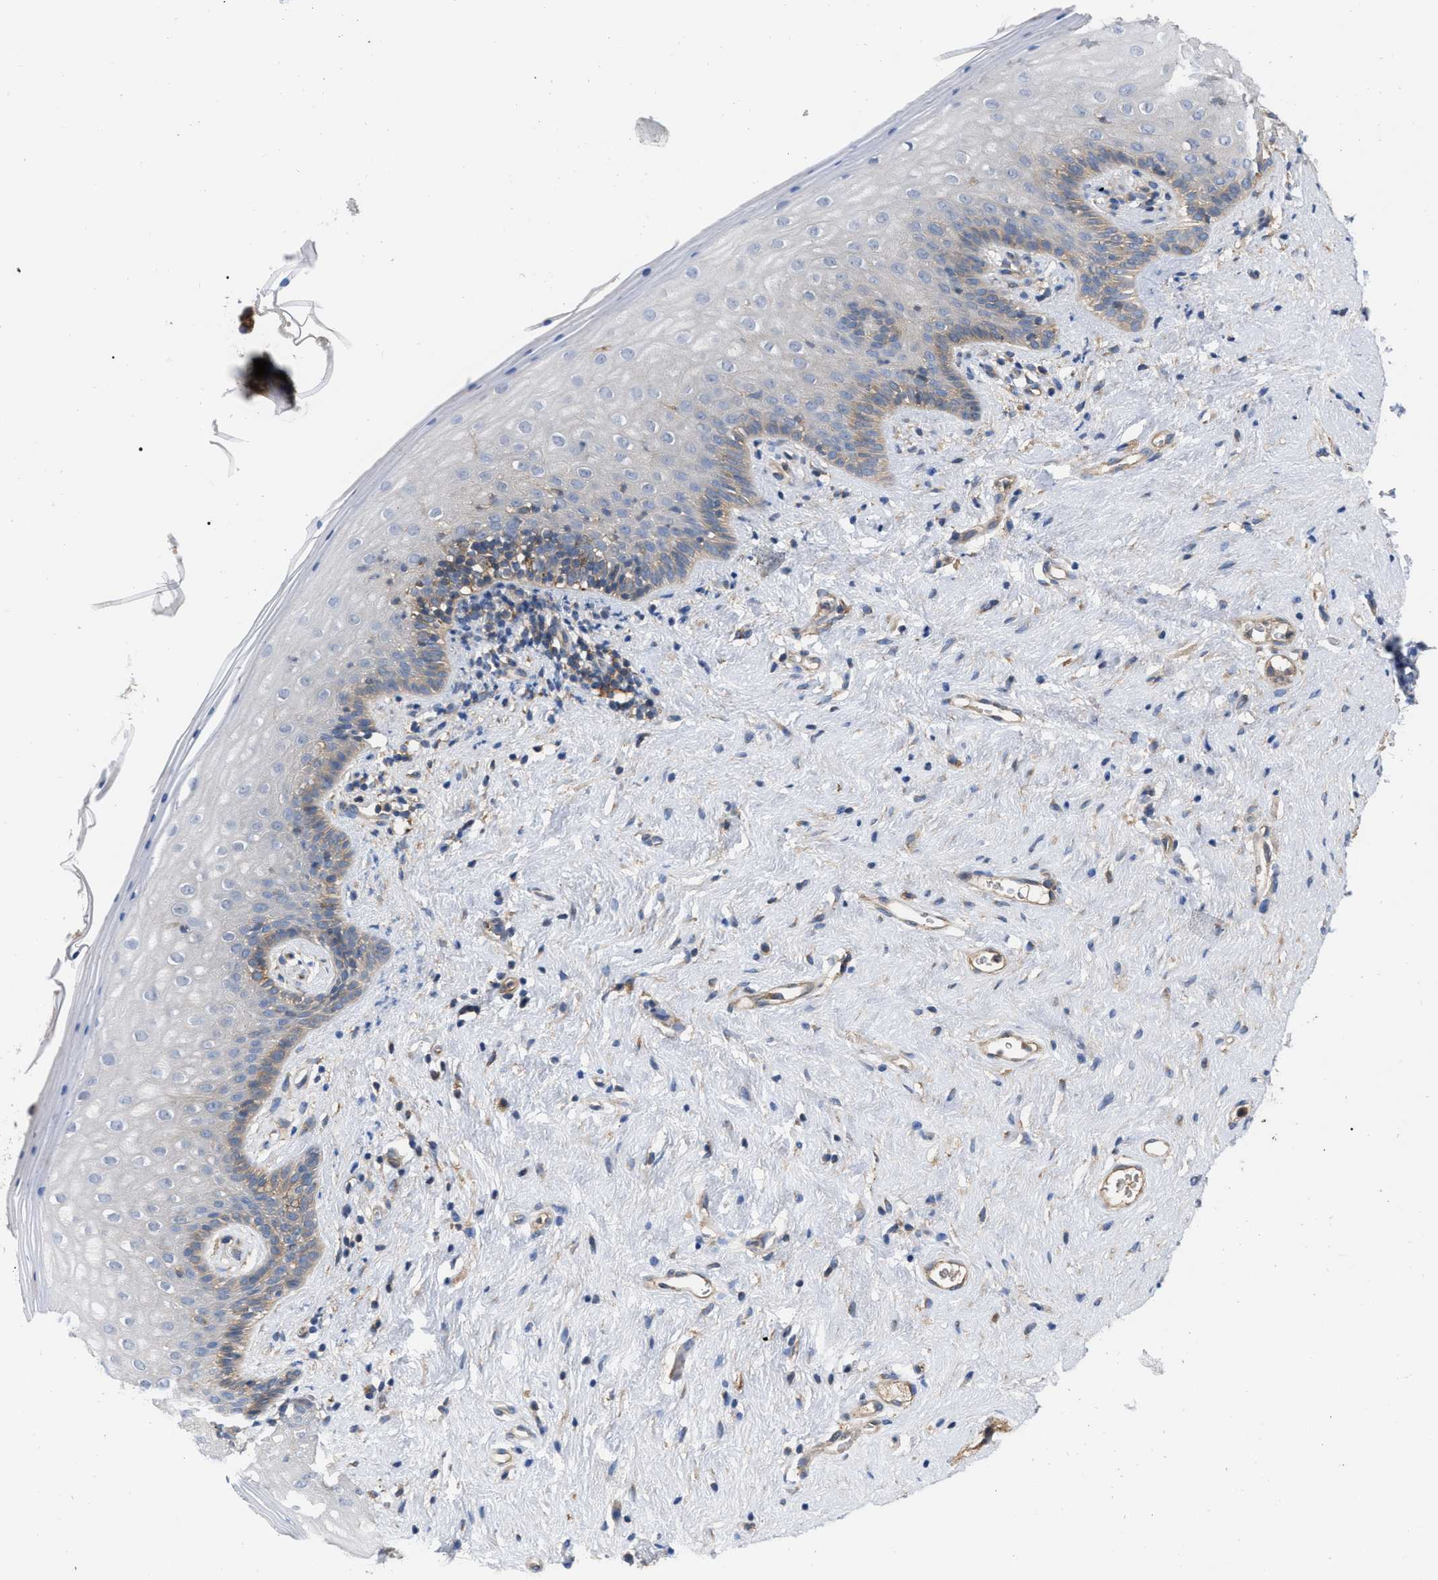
{"staining": {"intensity": "weak", "quantity": "<25%", "location": "cytoplasmic/membranous"}, "tissue": "vagina", "cell_type": "Squamous epithelial cells", "image_type": "normal", "snomed": [{"axis": "morphology", "description": "Normal tissue, NOS"}, {"axis": "topography", "description": "Vagina"}], "caption": "Micrograph shows no significant protein positivity in squamous epithelial cells of unremarkable vagina. (Stains: DAB IHC with hematoxylin counter stain, Microscopy: brightfield microscopy at high magnification).", "gene": "RABEP1", "patient": {"sex": "female", "age": 44}}